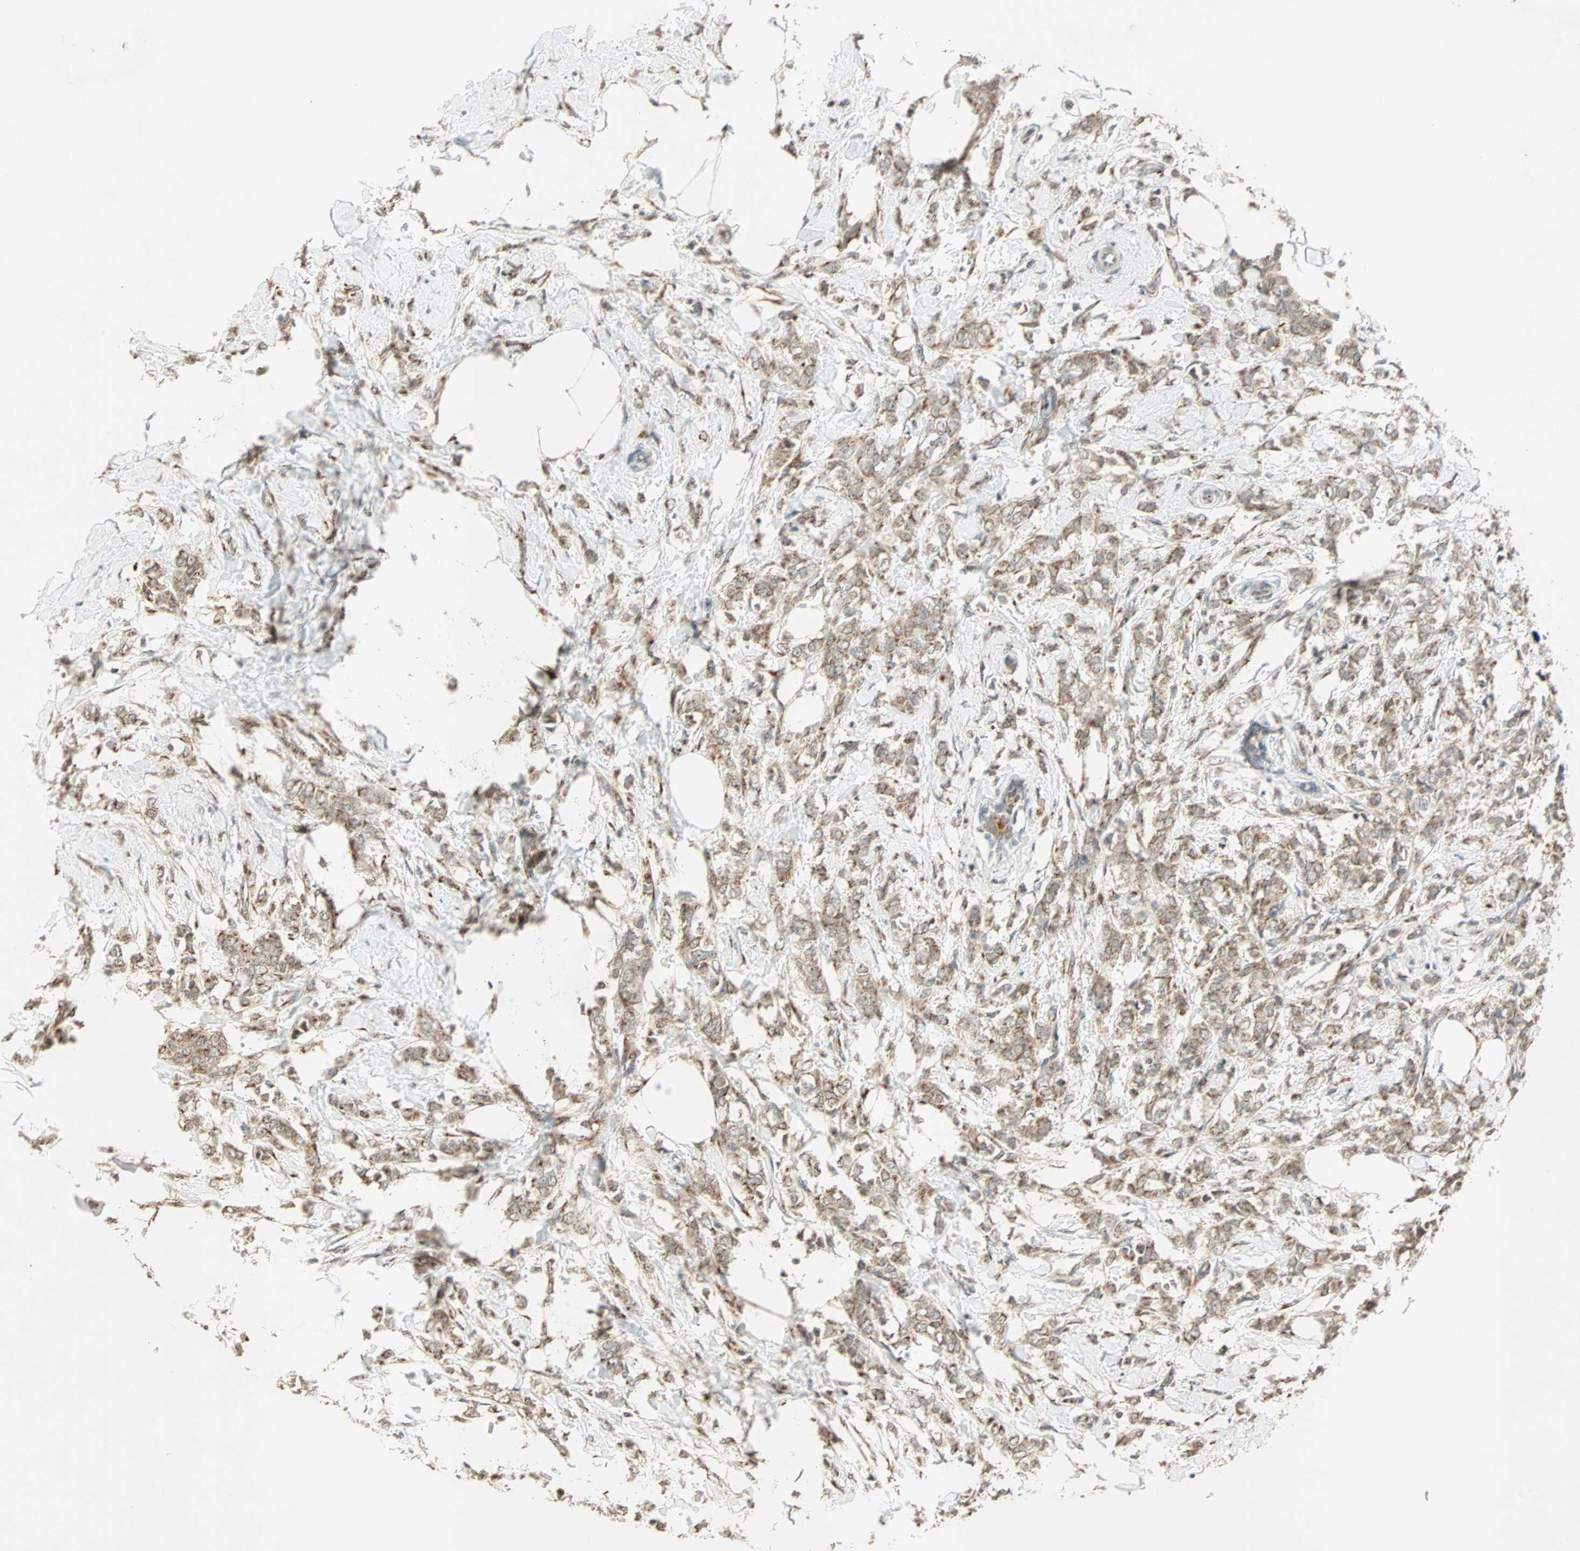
{"staining": {"intensity": "weak", "quantity": ">75%", "location": "cytoplasmic/membranous"}, "tissue": "breast cancer", "cell_type": "Tumor cells", "image_type": "cancer", "snomed": [{"axis": "morphology", "description": "Lobular carcinoma, in situ"}, {"axis": "morphology", "description": "Lobular carcinoma"}, {"axis": "topography", "description": "Breast"}], "caption": "Approximately >75% of tumor cells in breast cancer (lobular carcinoma) show weak cytoplasmic/membranous protein positivity as visualized by brown immunohistochemical staining.", "gene": "PRDM2", "patient": {"sex": "female", "age": 41}}